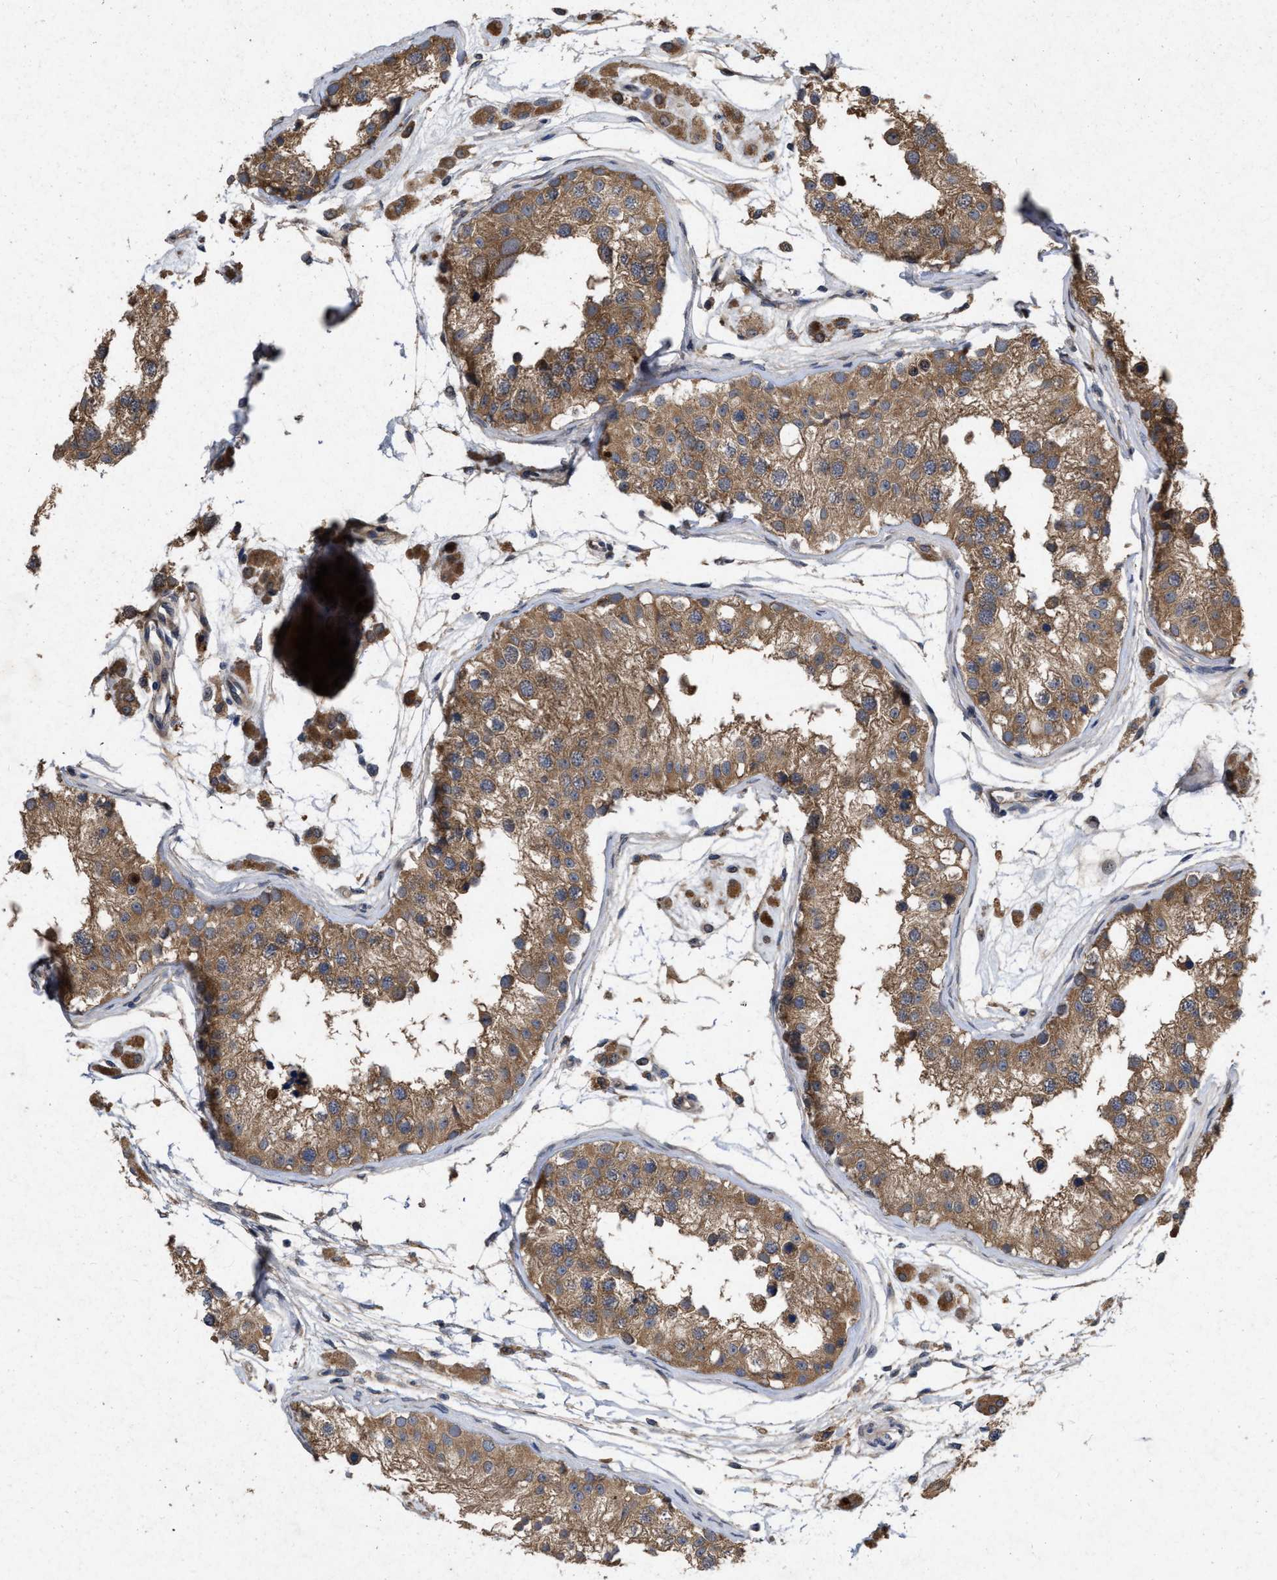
{"staining": {"intensity": "moderate", "quantity": ">75%", "location": "cytoplasmic/membranous"}, "tissue": "testis", "cell_type": "Cells in seminiferous ducts", "image_type": "normal", "snomed": [{"axis": "morphology", "description": "Normal tissue, NOS"}, {"axis": "morphology", "description": "Adenocarcinoma, metastatic, NOS"}, {"axis": "topography", "description": "Testis"}], "caption": "Benign testis was stained to show a protein in brown. There is medium levels of moderate cytoplasmic/membranous positivity in approximately >75% of cells in seminiferous ducts. The protein of interest is stained brown, and the nuclei are stained in blue (DAB (3,3'-diaminobenzidine) IHC with brightfield microscopy, high magnification).", "gene": "CDKN2C", "patient": {"sex": "male", "age": 26}}